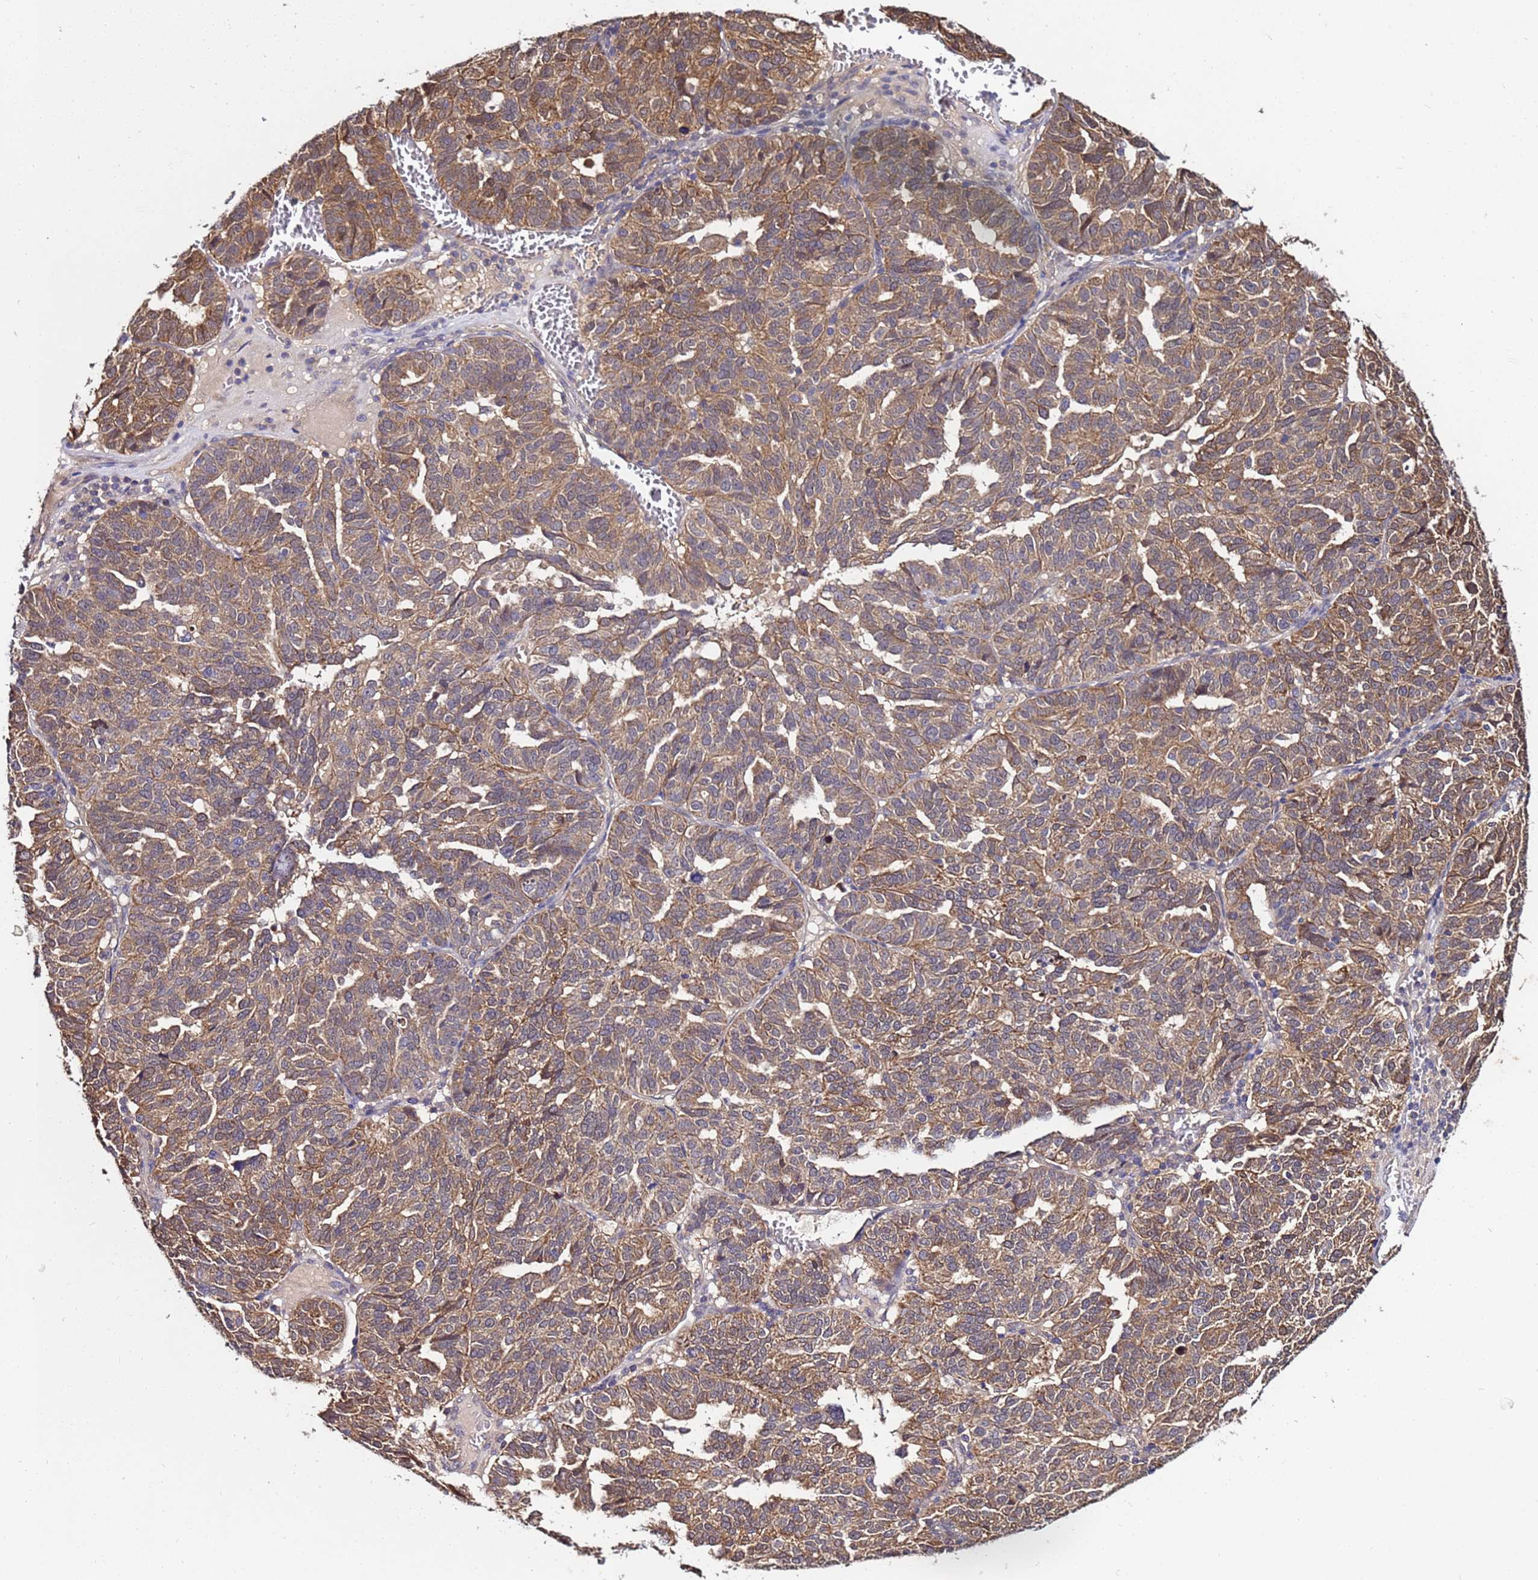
{"staining": {"intensity": "moderate", "quantity": ">75%", "location": "cytoplasmic/membranous"}, "tissue": "ovarian cancer", "cell_type": "Tumor cells", "image_type": "cancer", "snomed": [{"axis": "morphology", "description": "Cystadenocarcinoma, serous, NOS"}, {"axis": "topography", "description": "Ovary"}], "caption": "Ovarian cancer tissue demonstrates moderate cytoplasmic/membranous staining in about >75% of tumor cells", "gene": "NAXE", "patient": {"sex": "female", "age": 59}}